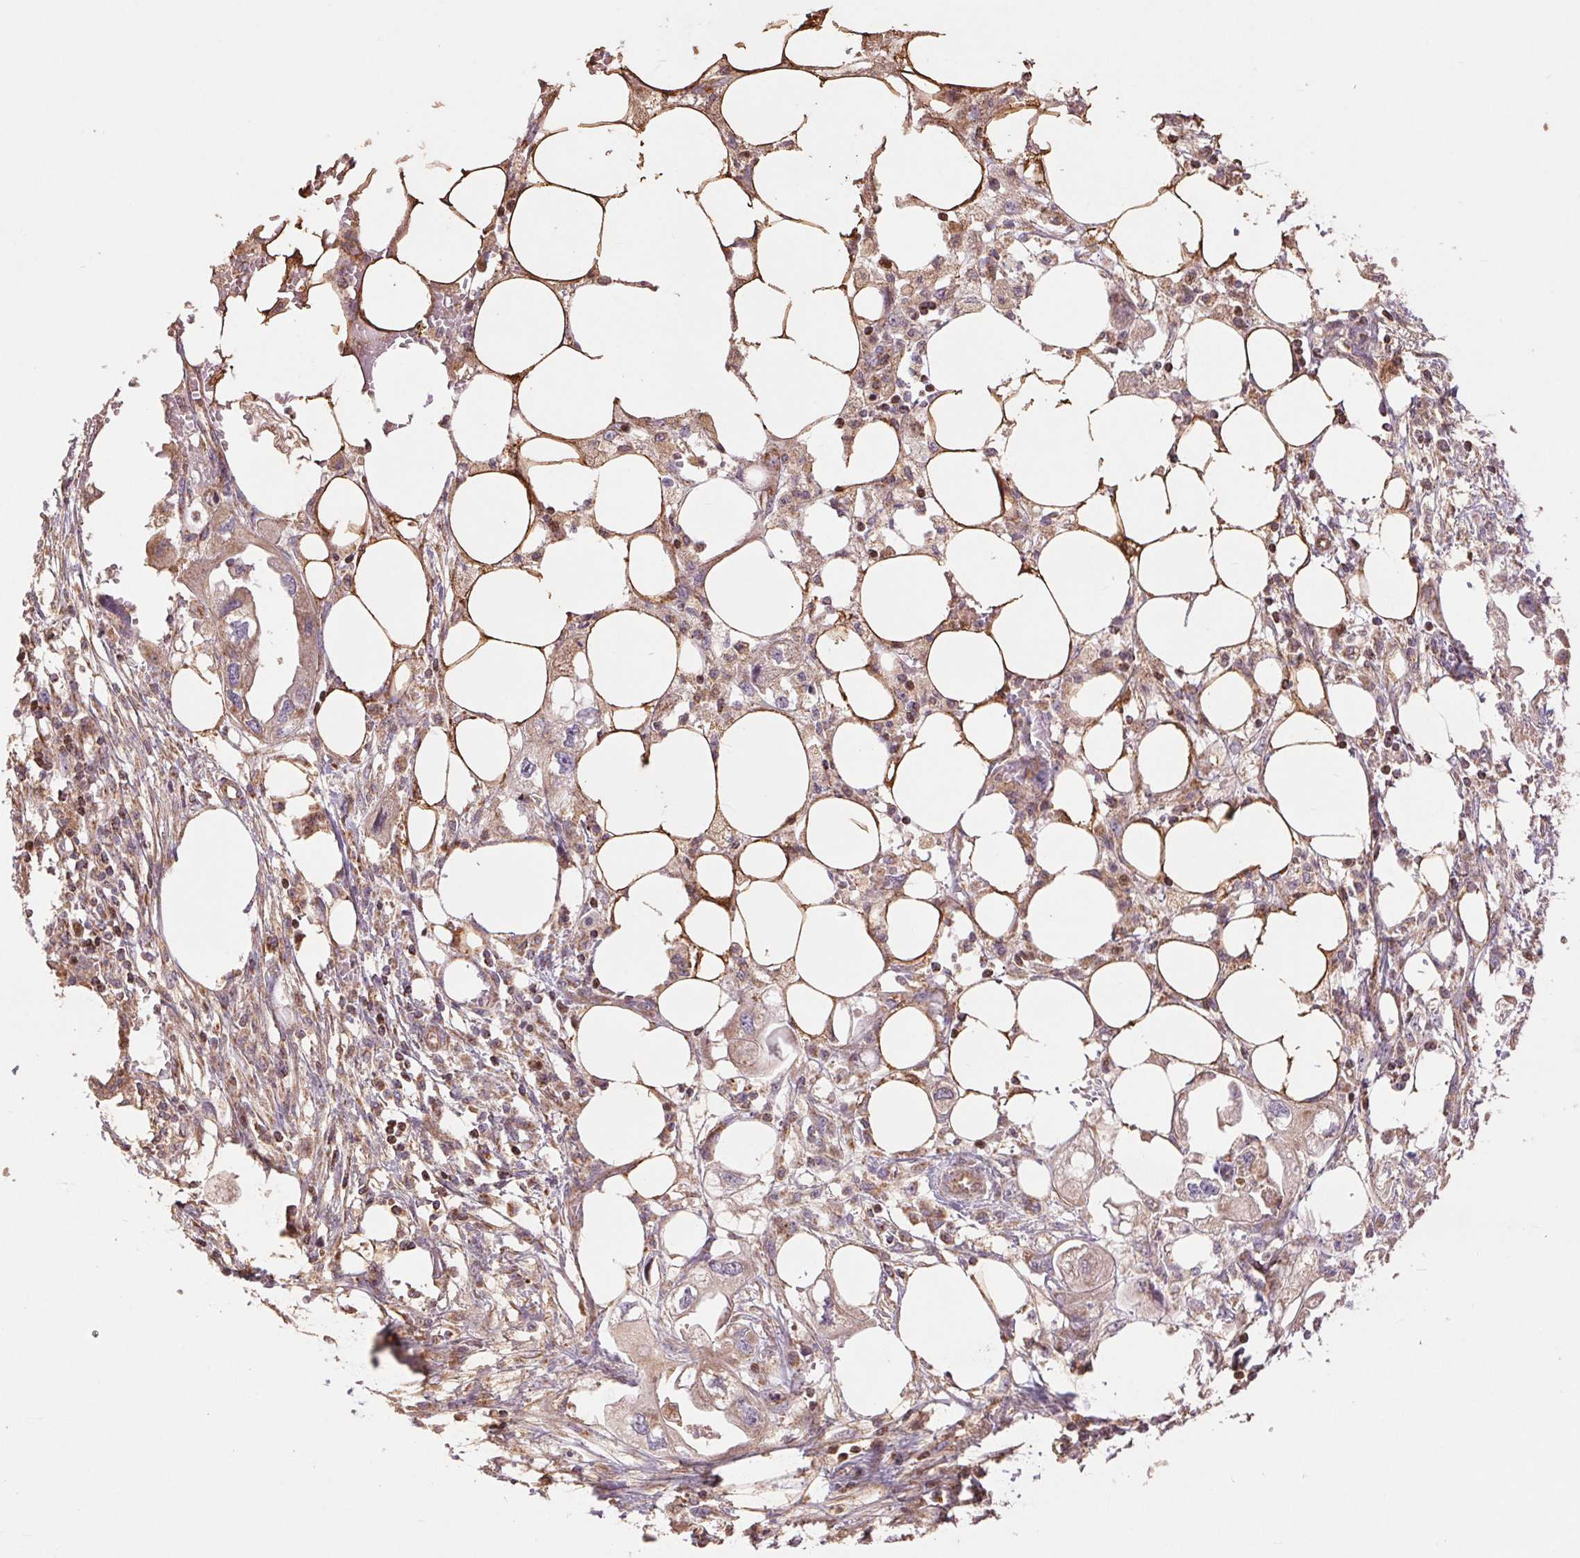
{"staining": {"intensity": "weak", "quantity": "25%-75%", "location": "cytoplasmic/membranous"}, "tissue": "endometrial cancer", "cell_type": "Tumor cells", "image_type": "cancer", "snomed": [{"axis": "morphology", "description": "Adenocarcinoma, NOS"}, {"axis": "morphology", "description": "Adenocarcinoma, metastatic, NOS"}, {"axis": "topography", "description": "Adipose tissue"}, {"axis": "topography", "description": "Endometrium"}], "caption": "The immunohistochemical stain shows weak cytoplasmic/membranous positivity in tumor cells of endometrial metastatic adenocarcinoma tissue. The protein is shown in brown color, while the nuclei are stained blue.", "gene": "DGUOK", "patient": {"sex": "female", "age": 67}}